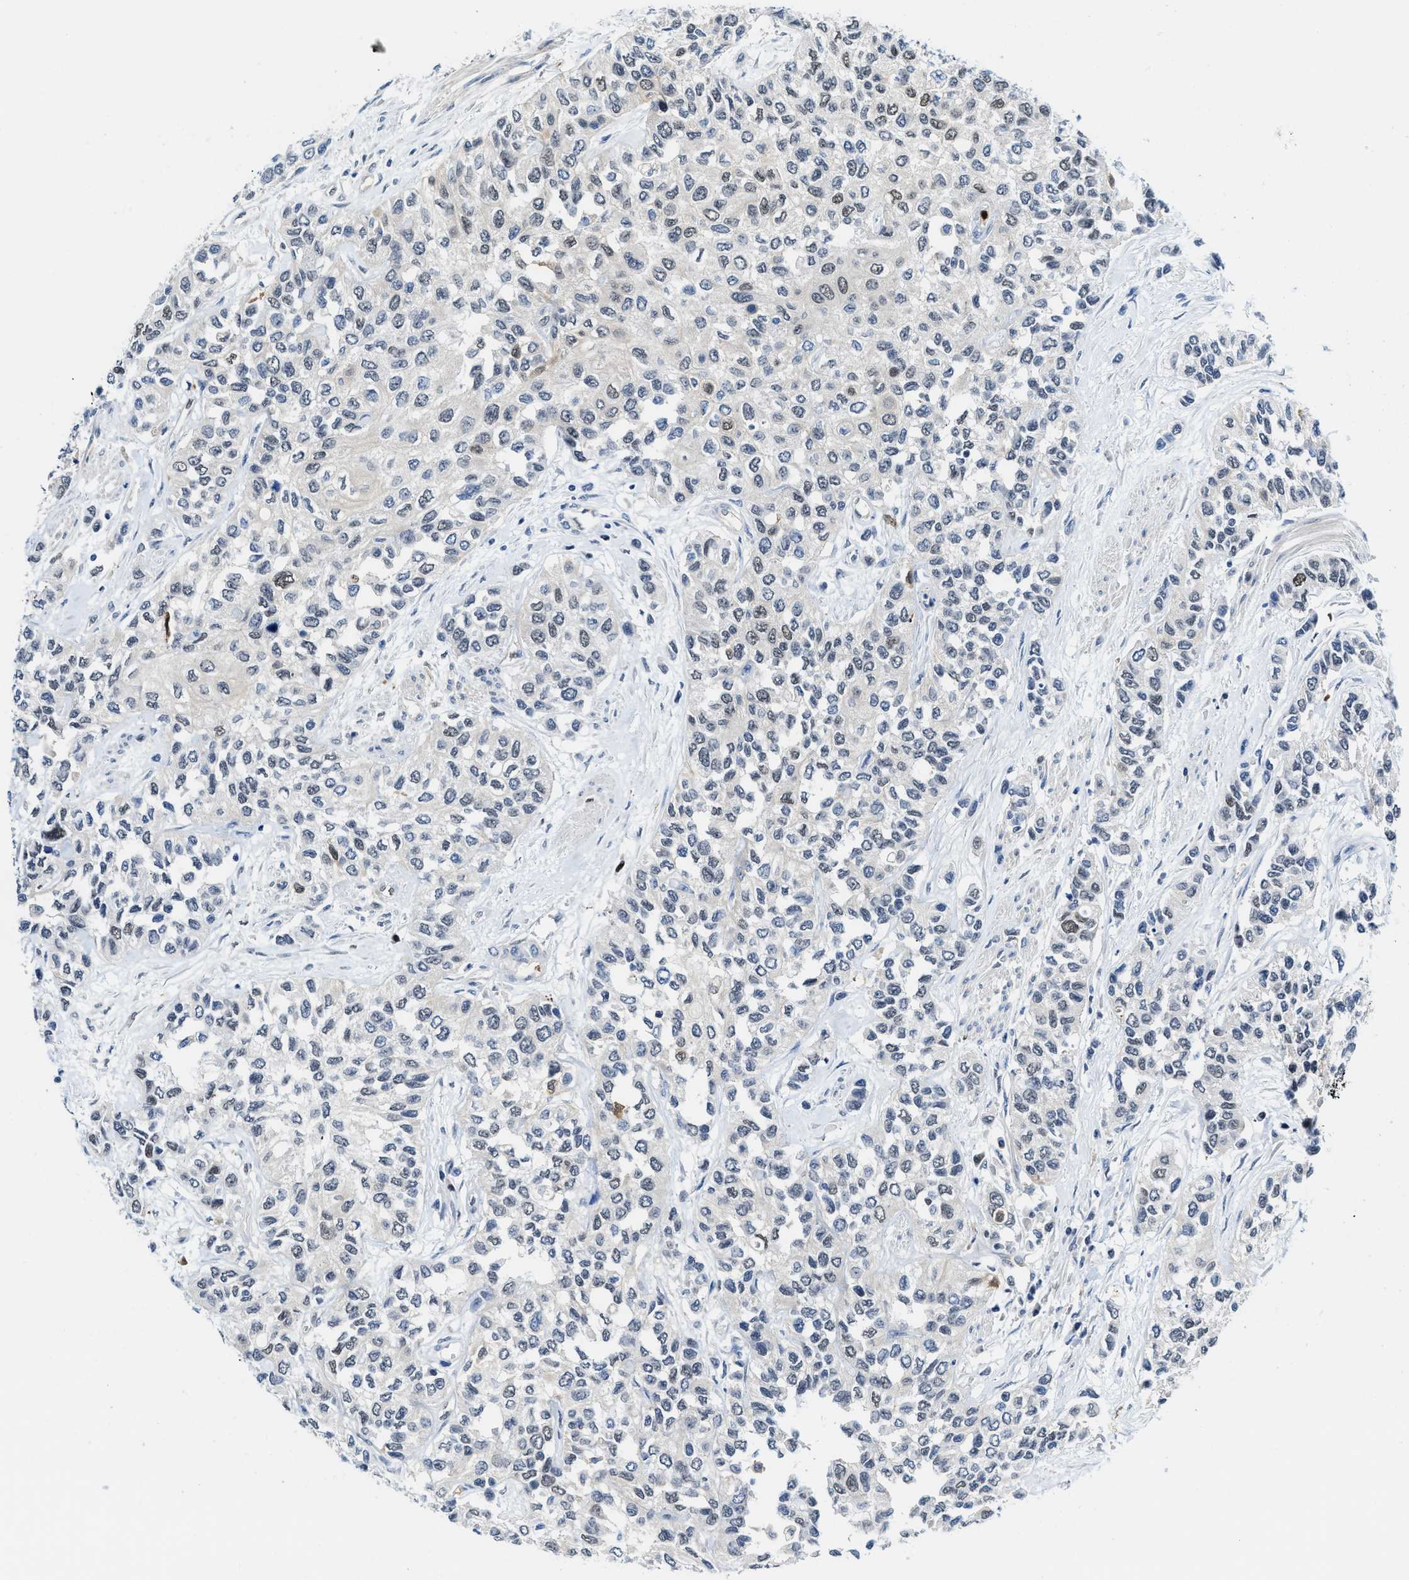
{"staining": {"intensity": "moderate", "quantity": "<25%", "location": "nuclear"}, "tissue": "urothelial cancer", "cell_type": "Tumor cells", "image_type": "cancer", "snomed": [{"axis": "morphology", "description": "Urothelial carcinoma, High grade"}, {"axis": "topography", "description": "Urinary bladder"}], "caption": "There is low levels of moderate nuclear staining in tumor cells of high-grade urothelial carcinoma, as demonstrated by immunohistochemical staining (brown color).", "gene": "LTA4H", "patient": {"sex": "female", "age": 56}}